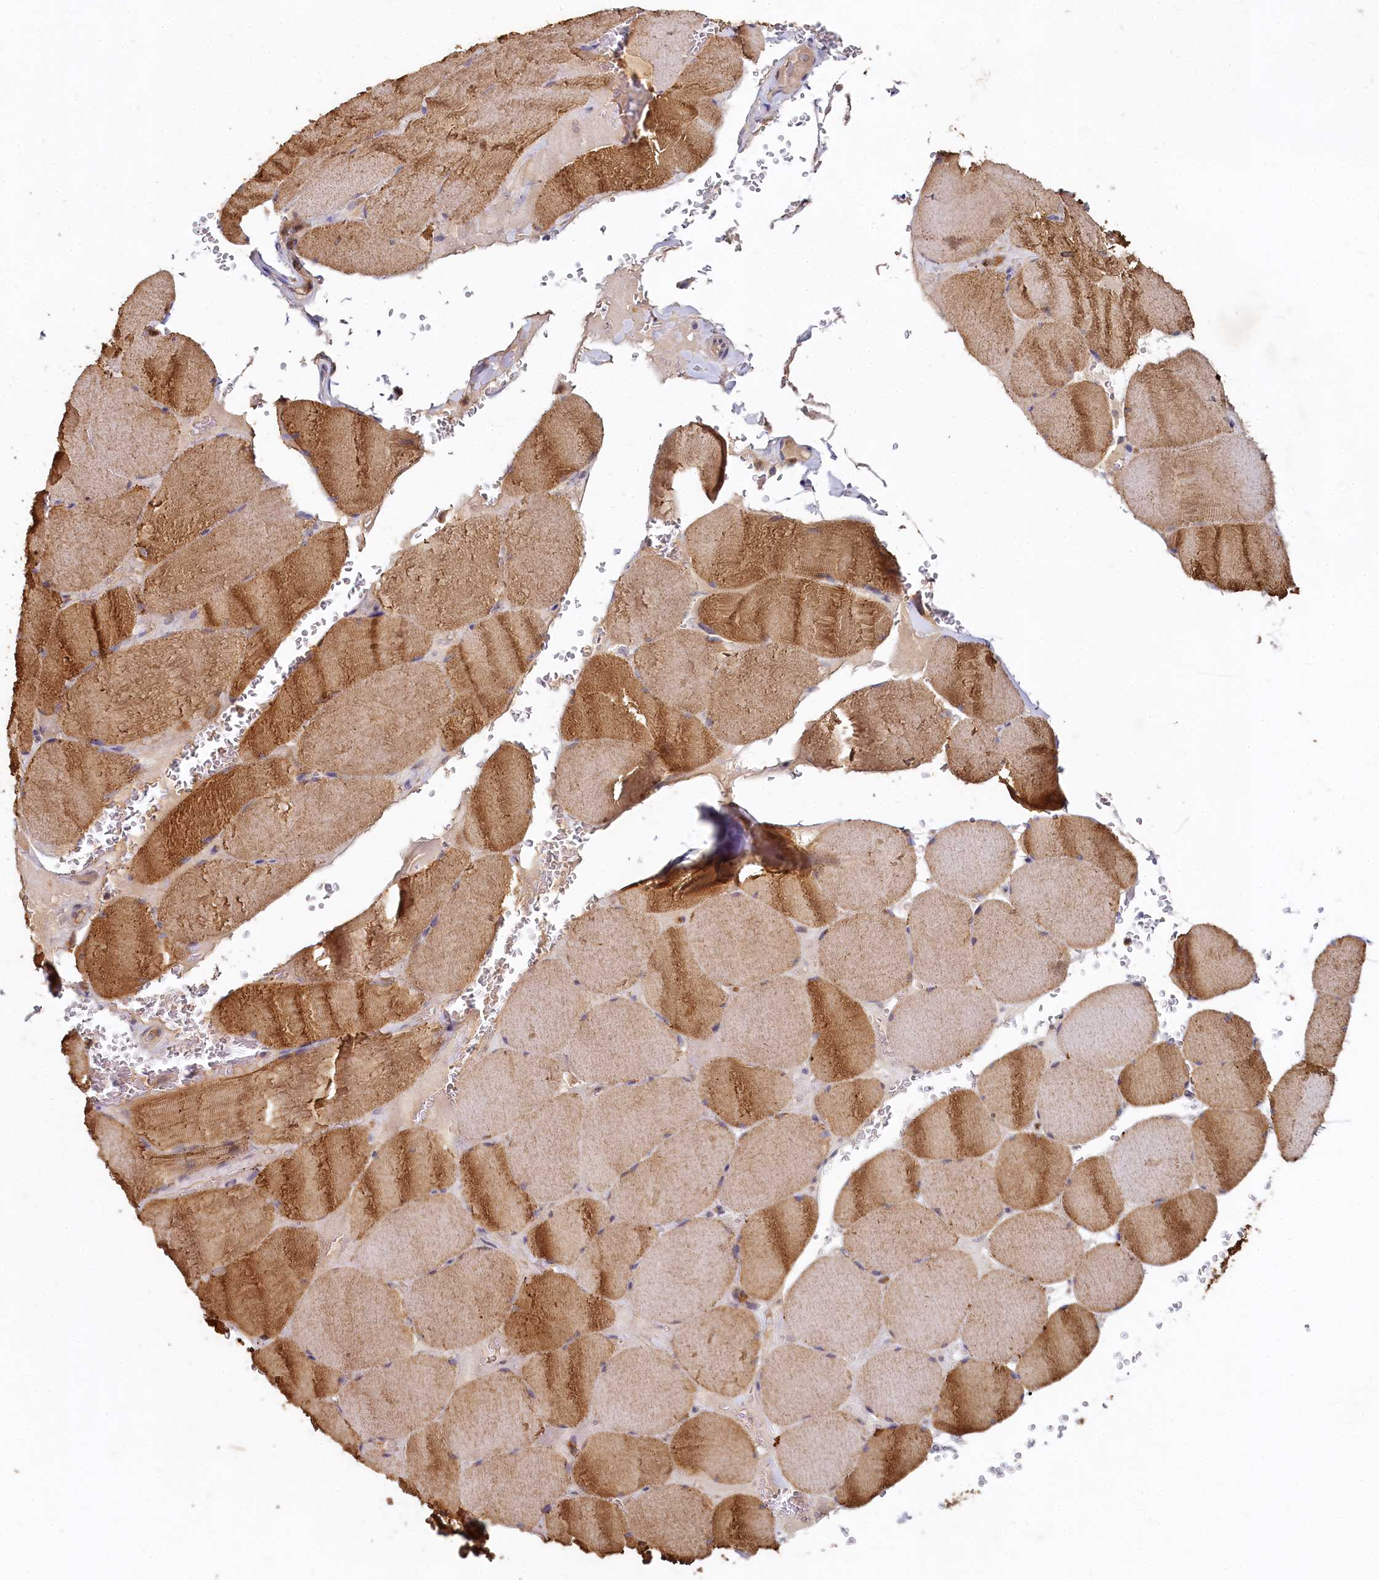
{"staining": {"intensity": "moderate", "quantity": ">75%", "location": "cytoplasmic/membranous"}, "tissue": "skeletal muscle", "cell_type": "Myocytes", "image_type": "normal", "snomed": [{"axis": "morphology", "description": "Normal tissue, NOS"}, {"axis": "topography", "description": "Skeletal muscle"}, {"axis": "topography", "description": "Head-Neck"}], "caption": "Immunohistochemistry micrograph of benign skeletal muscle: skeletal muscle stained using IHC exhibits medium levels of moderate protein expression localized specifically in the cytoplasmic/membranous of myocytes, appearing as a cytoplasmic/membranous brown color.", "gene": "HERC3", "patient": {"sex": "male", "age": 66}}